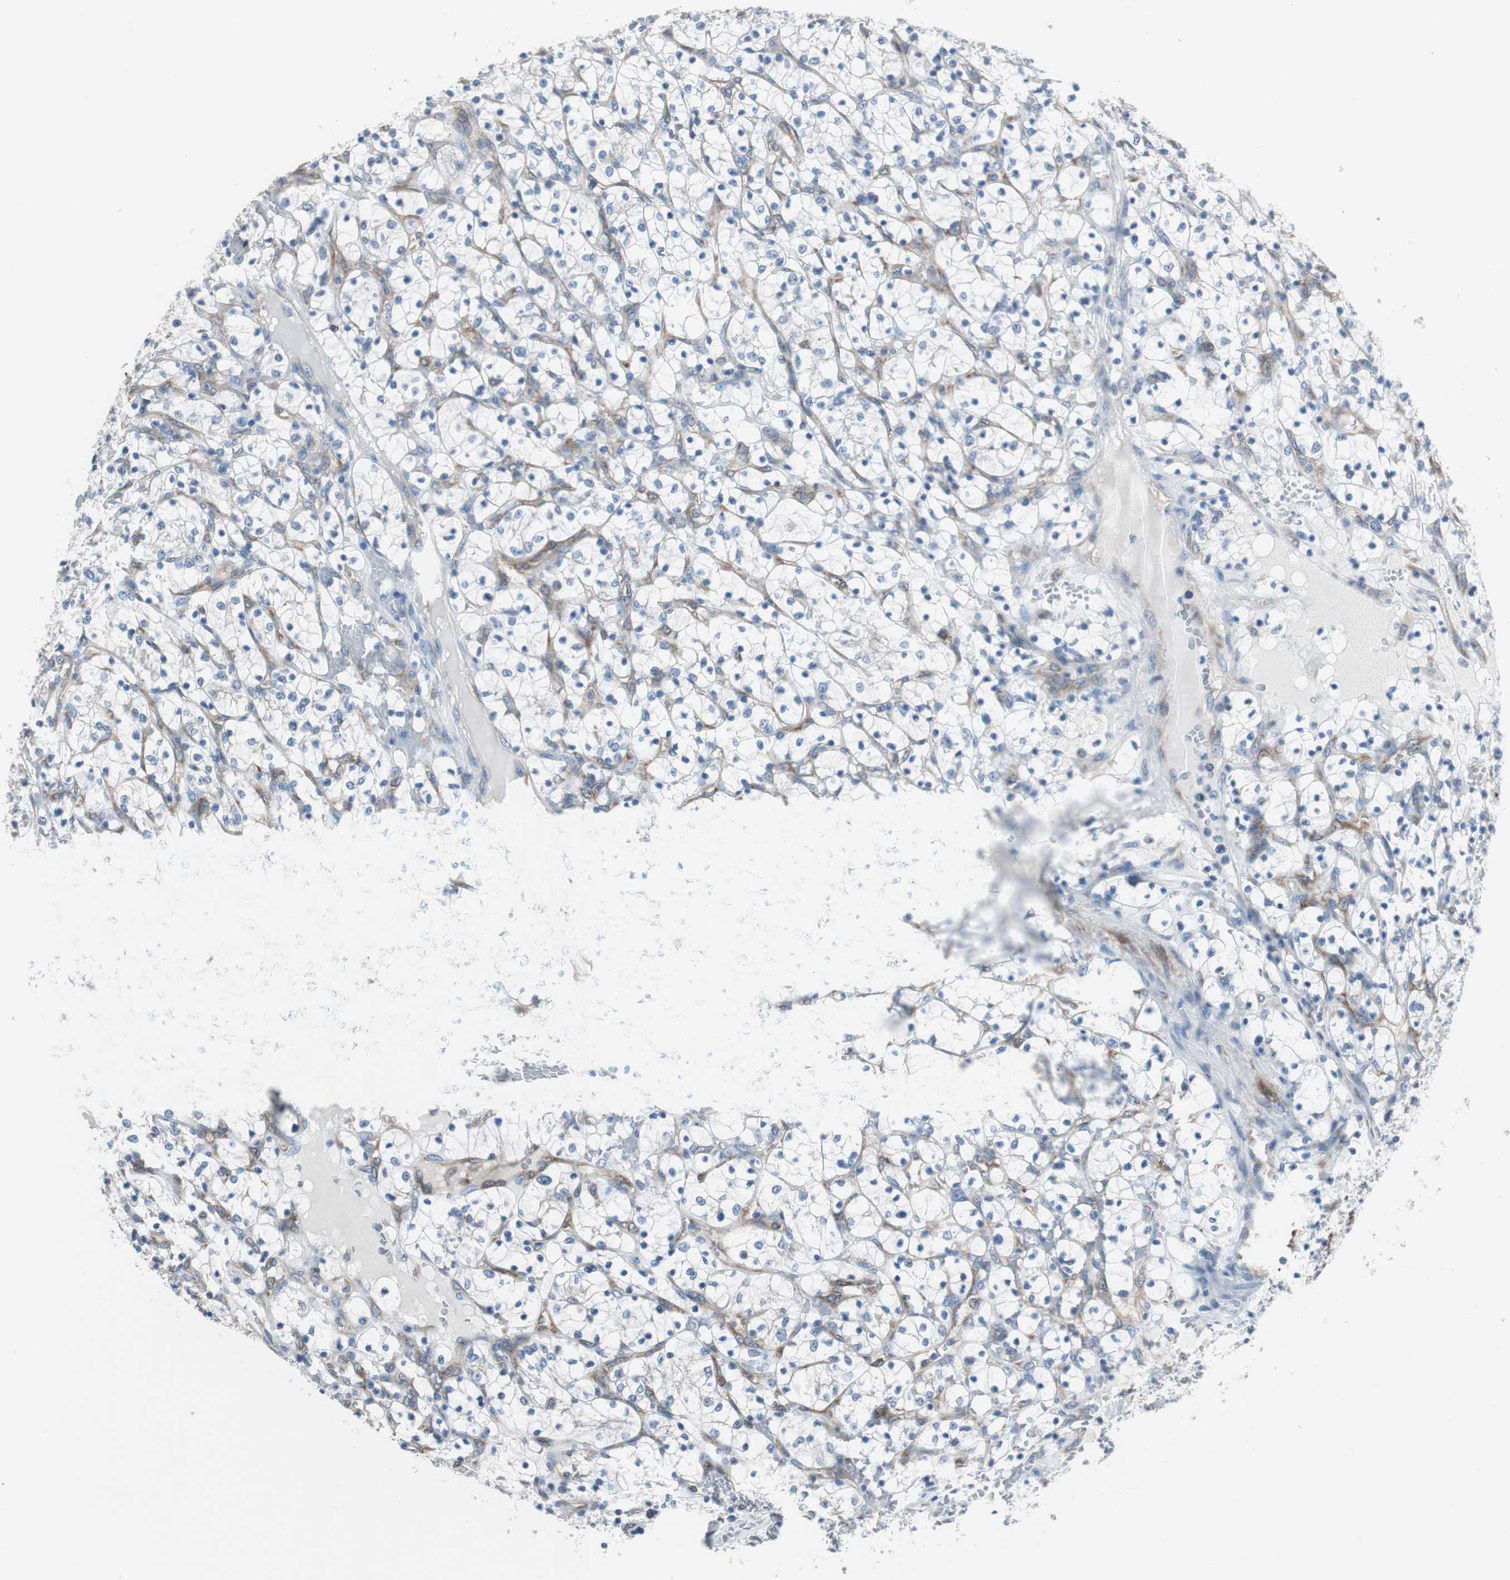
{"staining": {"intensity": "negative", "quantity": "none", "location": "none"}, "tissue": "renal cancer", "cell_type": "Tumor cells", "image_type": "cancer", "snomed": [{"axis": "morphology", "description": "Adenocarcinoma, NOS"}, {"axis": "topography", "description": "Kidney"}], "caption": "High power microscopy image of an immunohistochemistry micrograph of adenocarcinoma (renal), revealing no significant staining in tumor cells.", "gene": "SWAP70", "patient": {"sex": "female", "age": 69}}